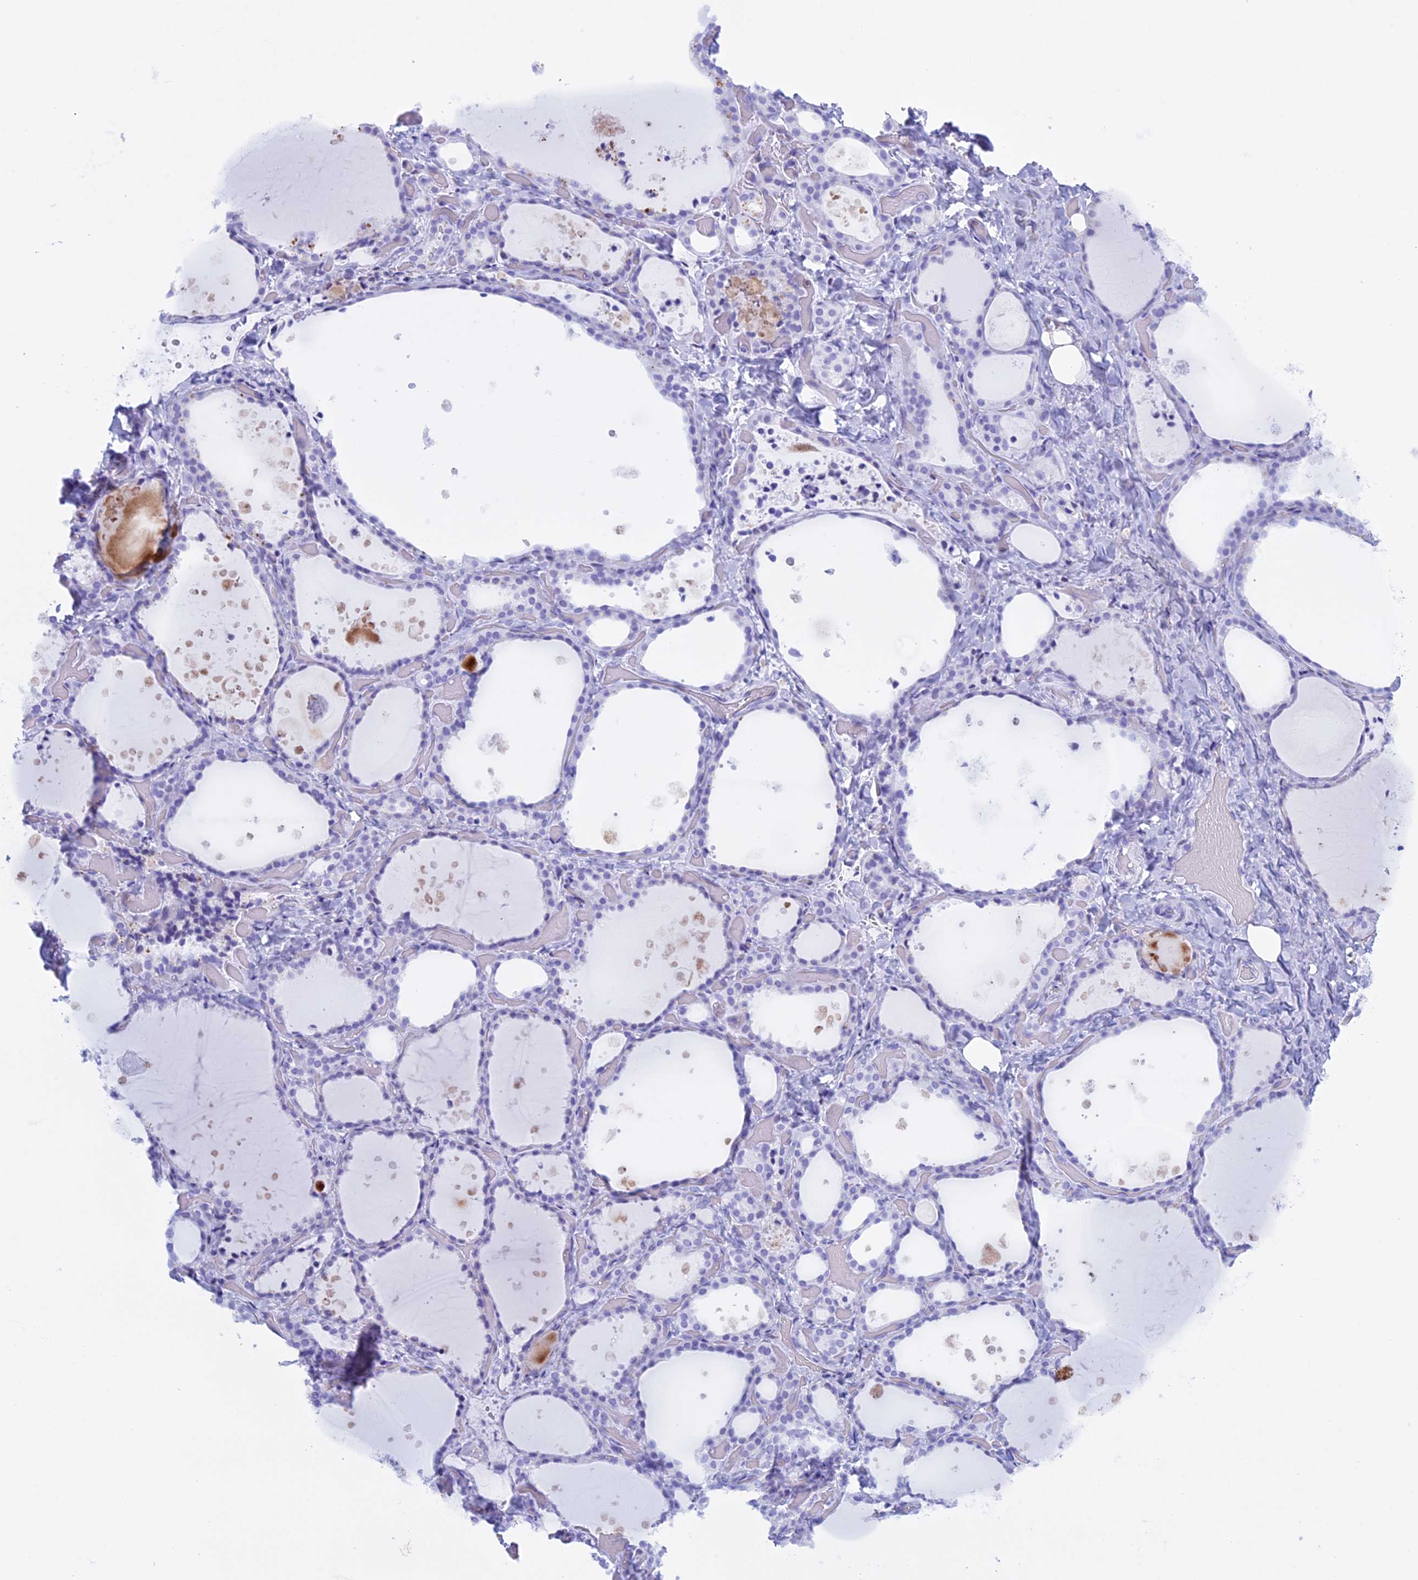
{"staining": {"intensity": "negative", "quantity": "none", "location": "none"}, "tissue": "thyroid gland", "cell_type": "Glandular cells", "image_type": "normal", "snomed": [{"axis": "morphology", "description": "Normal tissue, NOS"}, {"axis": "topography", "description": "Thyroid gland"}], "caption": "IHC of unremarkable thyroid gland reveals no positivity in glandular cells.", "gene": "KCTD21", "patient": {"sex": "female", "age": 44}}